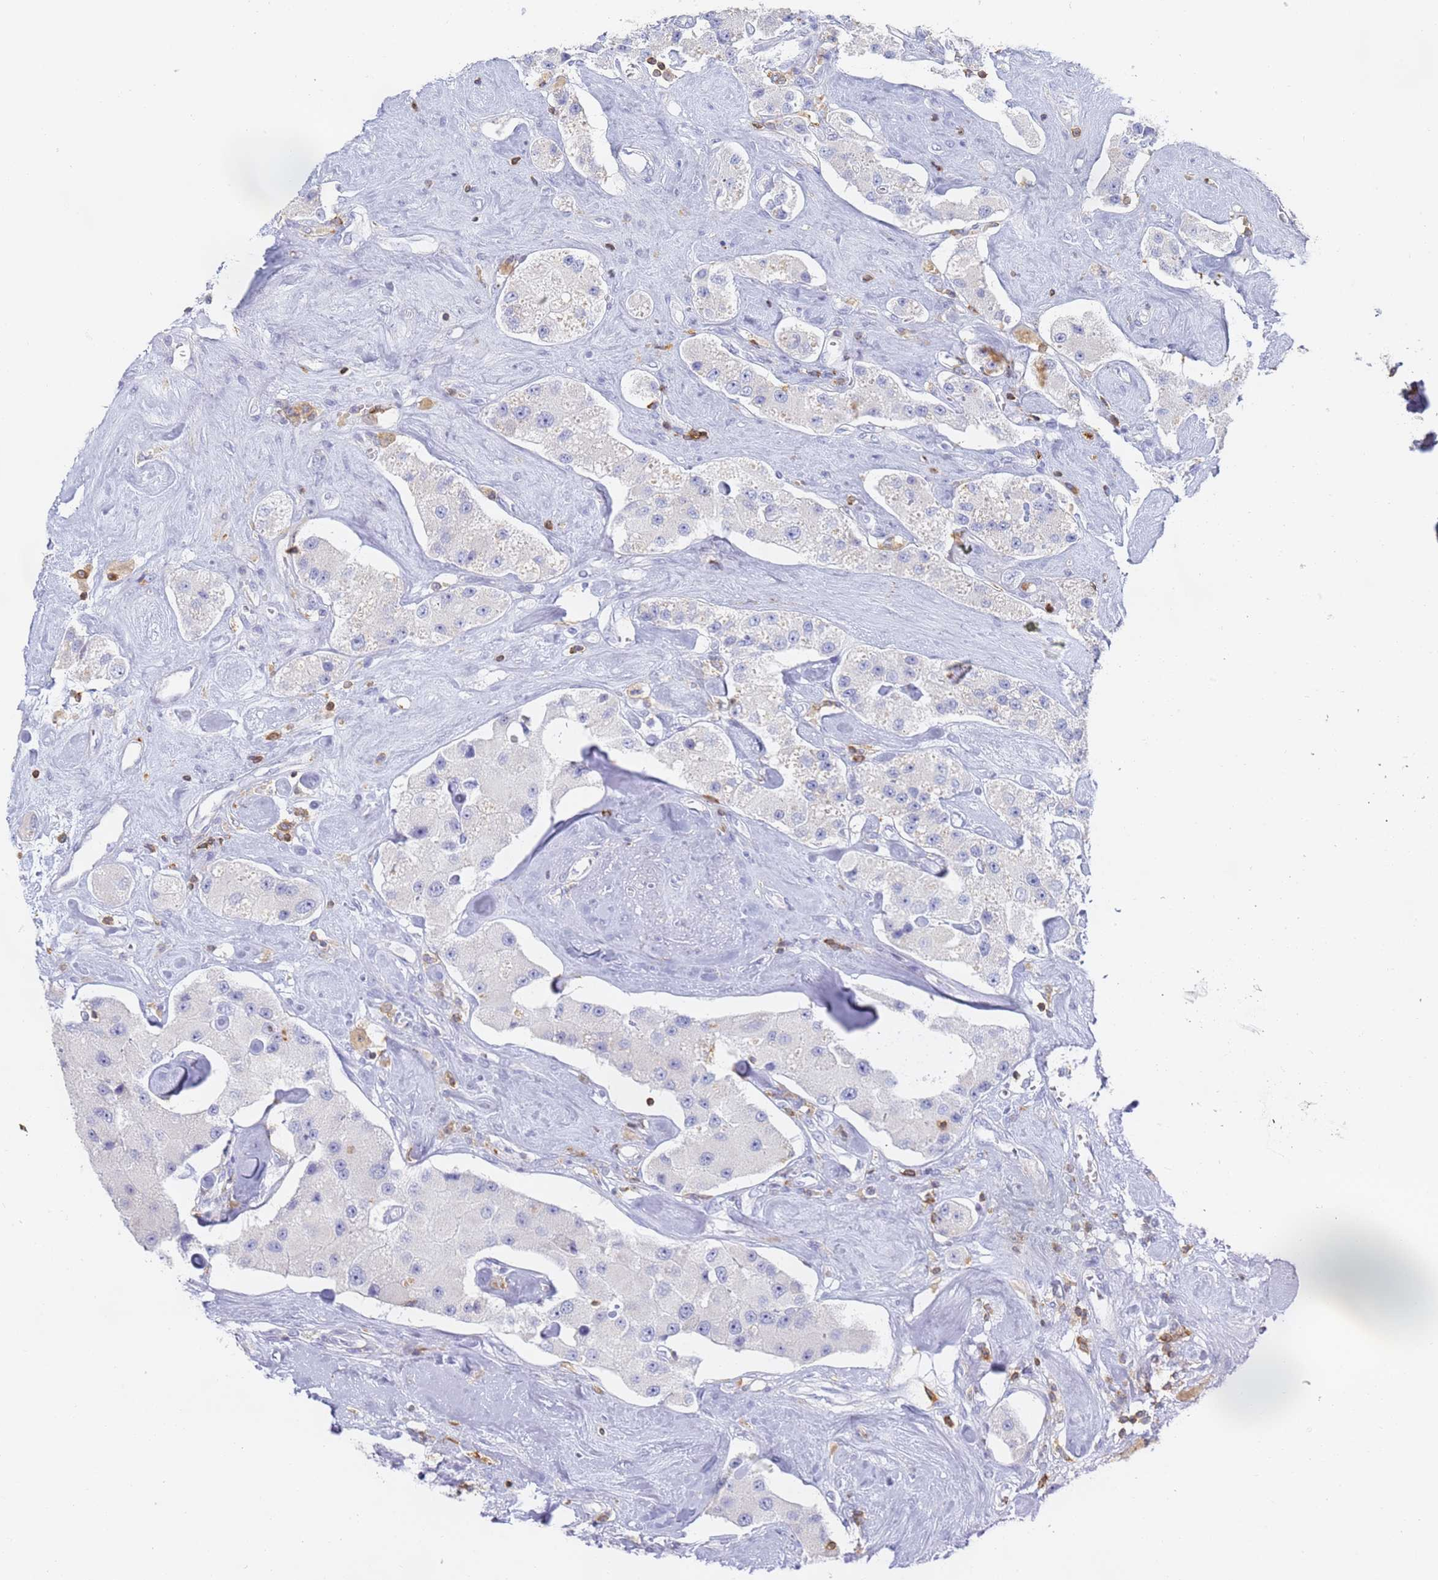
{"staining": {"intensity": "negative", "quantity": "none", "location": "none"}, "tissue": "carcinoid", "cell_type": "Tumor cells", "image_type": "cancer", "snomed": [{"axis": "morphology", "description": "Carcinoid, malignant, NOS"}, {"axis": "topography", "description": "Pancreas"}], "caption": "There is no significant positivity in tumor cells of malignant carcinoid. (DAB (3,3'-diaminobenzidine) immunohistochemistry (IHC), high magnification).", "gene": "BIN2", "patient": {"sex": "male", "age": 41}}